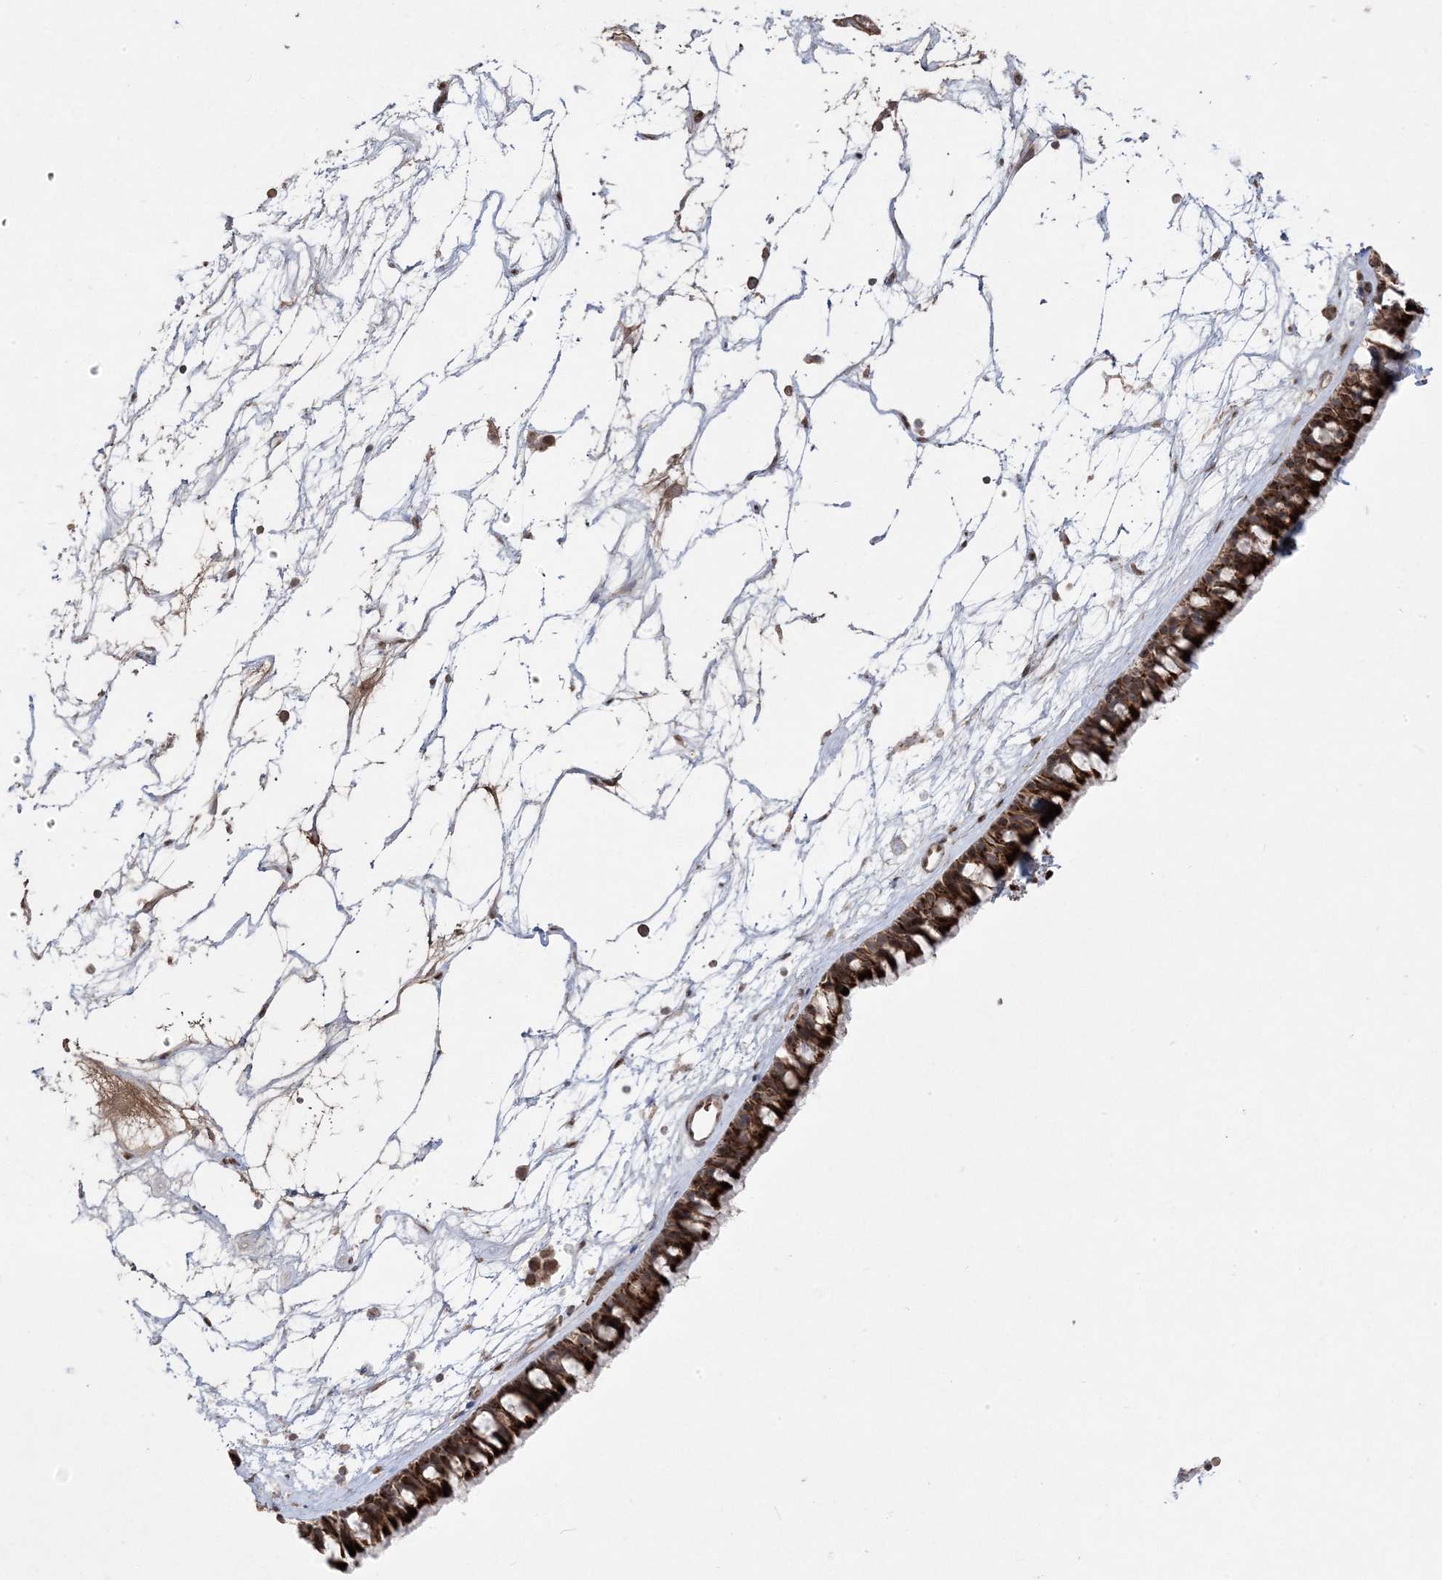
{"staining": {"intensity": "strong", "quantity": ">75%", "location": "cytoplasmic/membranous"}, "tissue": "nasopharynx", "cell_type": "Respiratory epithelial cells", "image_type": "normal", "snomed": [{"axis": "morphology", "description": "Normal tissue, NOS"}, {"axis": "topography", "description": "Nasopharynx"}], "caption": "Protein expression analysis of normal human nasopharynx reveals strong cytoplasmic/membranous positivity in about >75% of respiratory epithelial cells. The staining is performed using DAB (3,3'-diaminobenzidine) brown chromogen to label protein expression. The nuclei are counter-stained blue using hematoxylin.", "gene": "PPOX", "patient": {"sex": "male", "age": 64}}